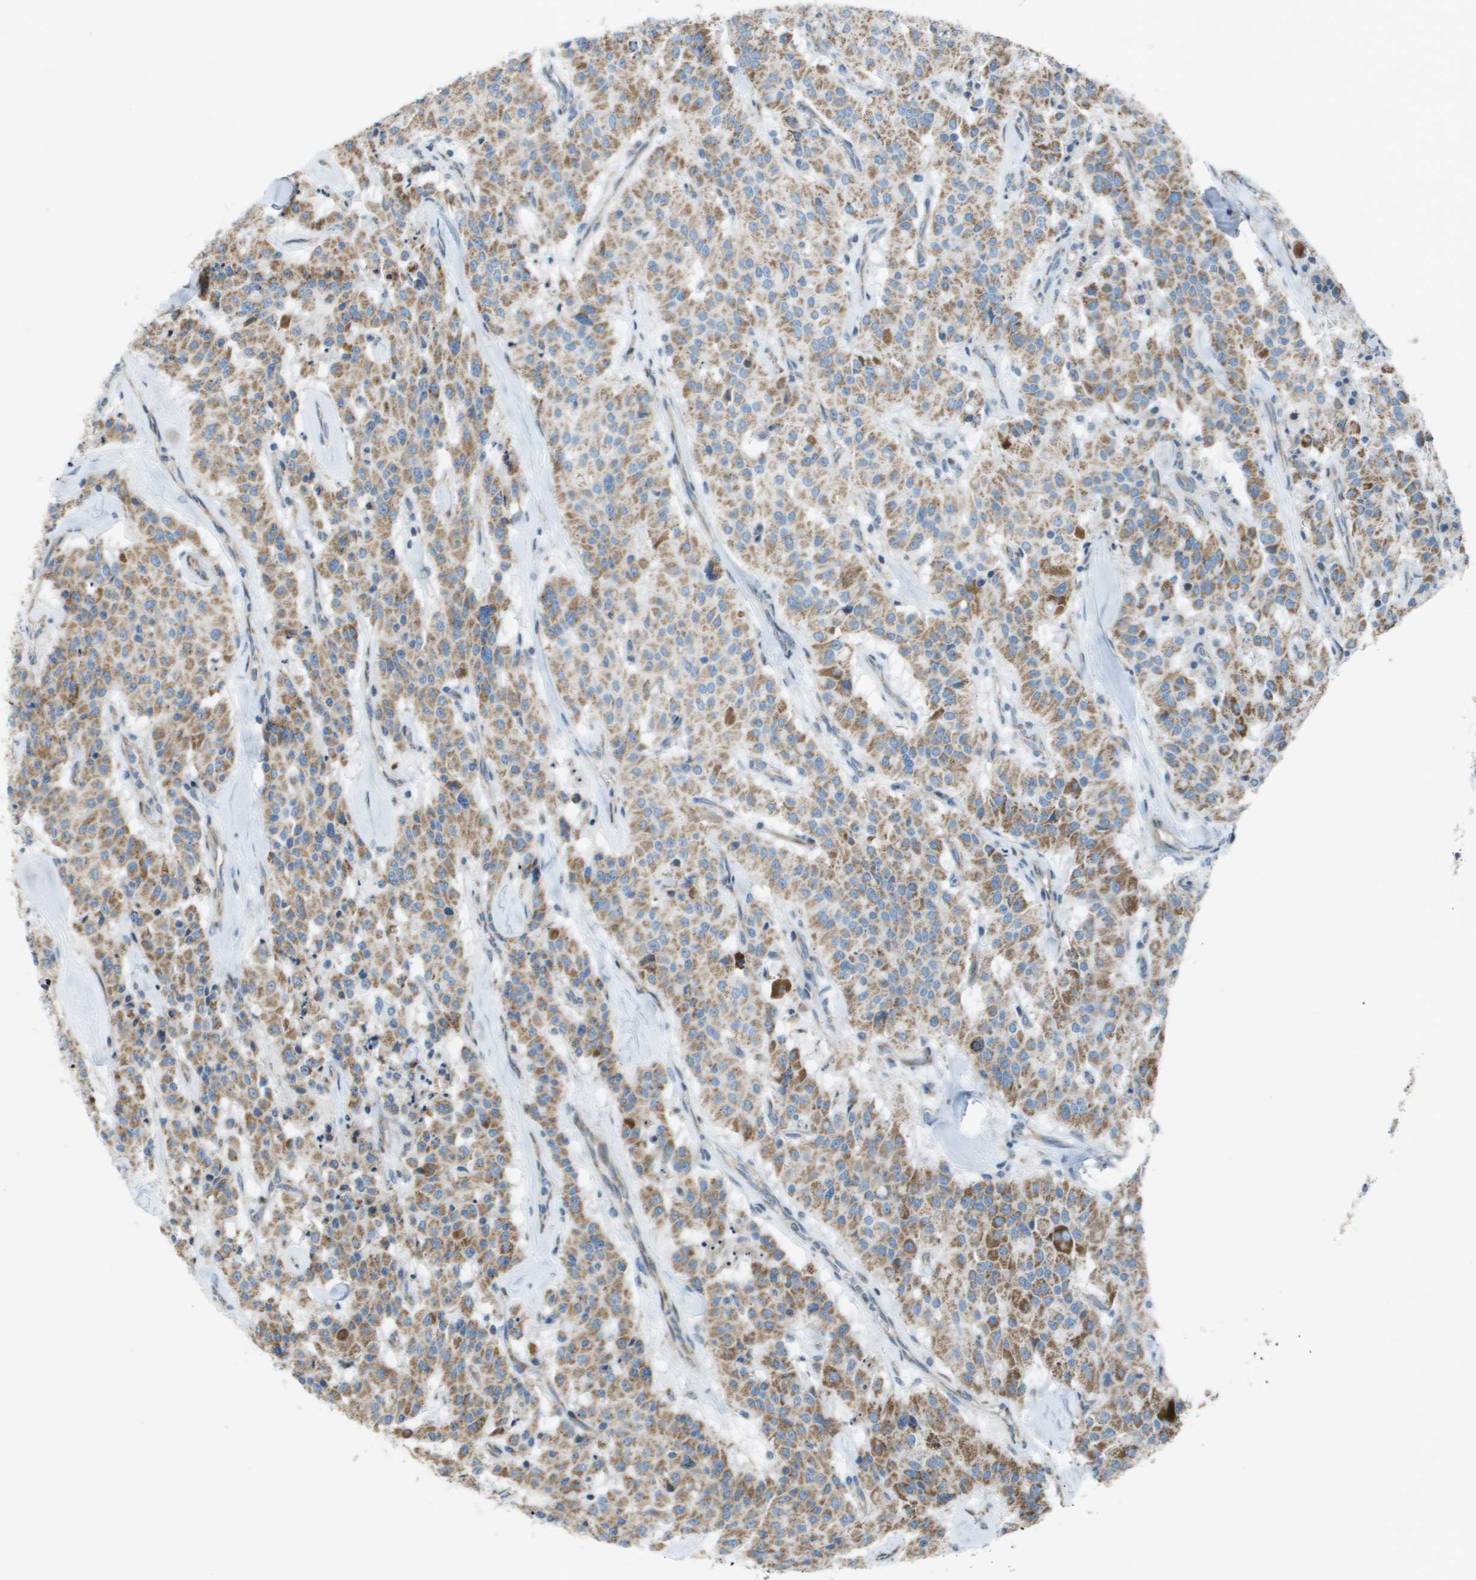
{"staining": {"intensity": "moderate", "quantity": ">75%", "location": "cytoplasmic/membranous"}, "tissue": "carcinoid", "cell_type": "Tumor cells", "image_type": "cancer", "snomed": [{"axis": "morphology", "description": "Carcinoid, malignant, NOS"}, {"axis": "topography", "description": "Lung"}], "caption": "An IHC micrograph of neoplastic tissue is shown. Protein staining in brown shows moderate cytoplasmic/membranous positivity in carcinoid within tumor cells.", "gene": "MGAT3", "patient": {"sex": "male", "age": 30}}